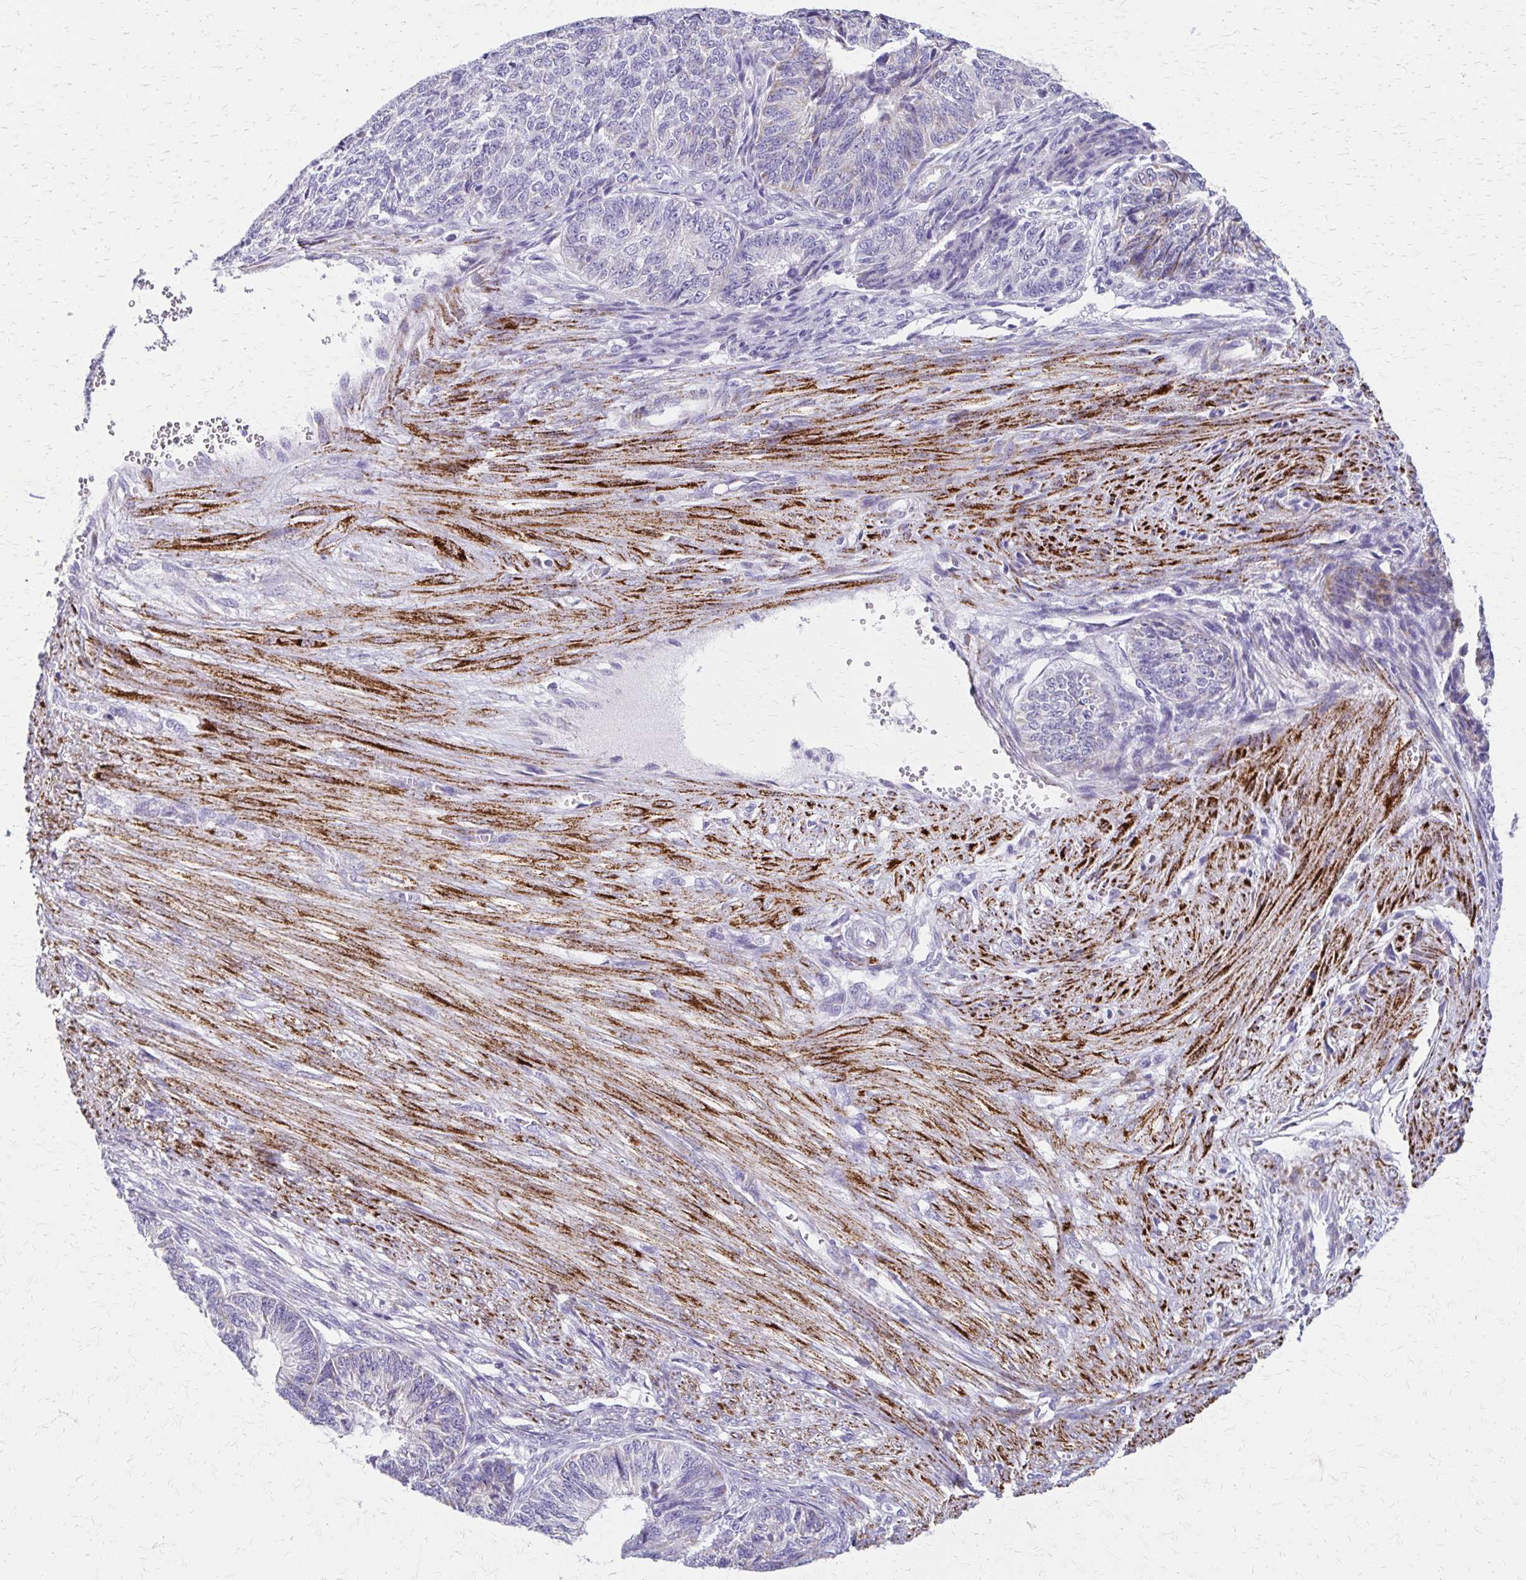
{"staining": {"intensity": "negative", "quantity": "none", "location": "none"}, "tissue": "endometrial cancer", "cell_type": "Tumor cells", "image_type": "cancer", "snomed": [{"axis": "morphology", "description": "Adenocarcinoma, NOS"}, {"axis": "topography", "description": "Endometrium"}], "caption": "Tumor cells are negative for brown protein staining in adenocarcinoma (endometrial). The staining is performed using DAB (3,3'-diaminobenzidine) brown chromogen with nuclei counter-stained in using hematoxylin.", "gene": "ZSCAN5B", "patient": {"sex": "female", "age": 32}}